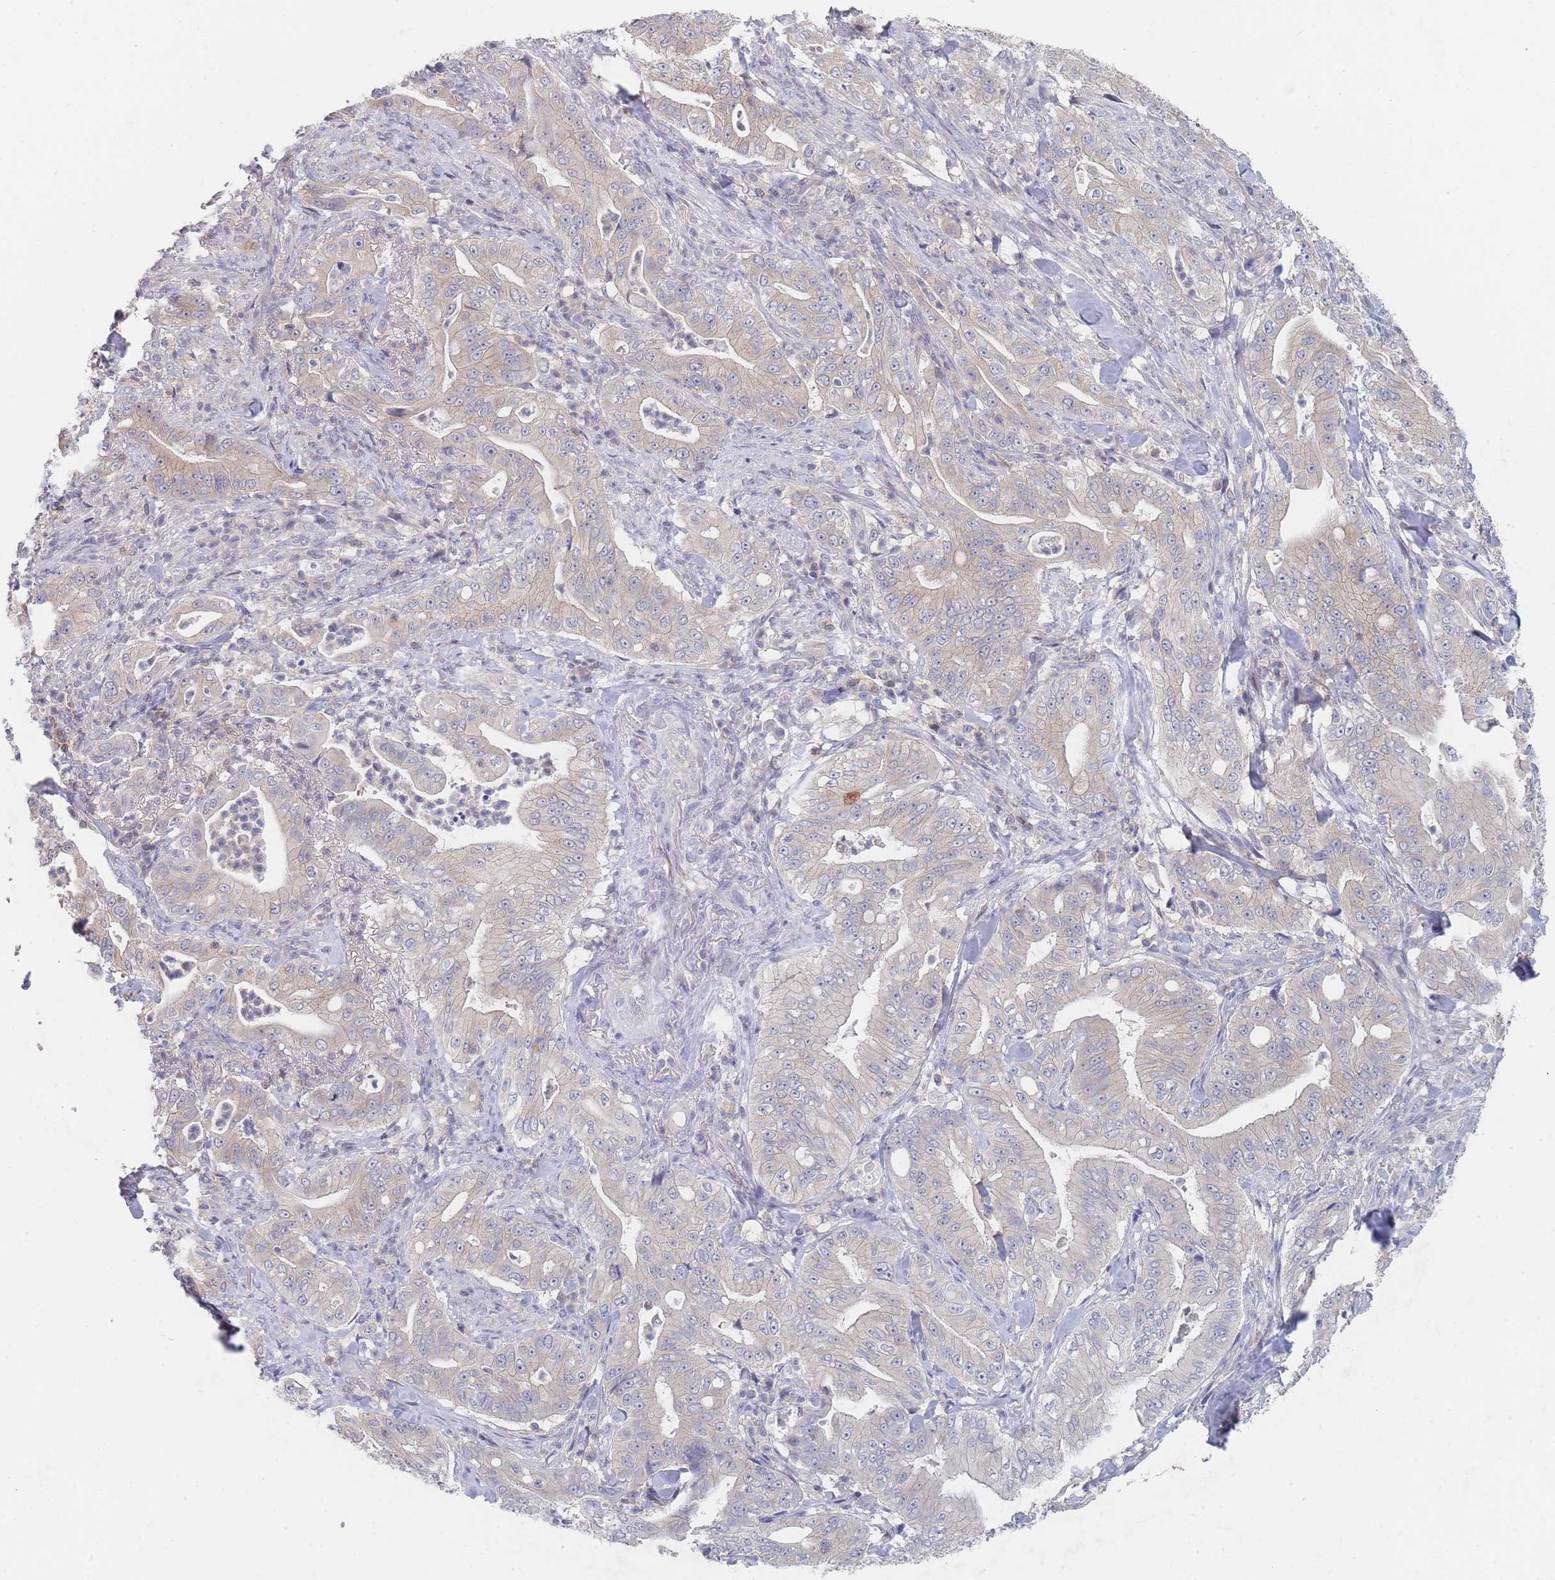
{"staining": {"intensity": "negative", "quantity": "none", "location": "none"}, "tissue": "pancreatic cancer", "cell_type": "Tumor cells", "image_type": "cancer", "snomed": [{"axis": "morphology", "description": "Adenocarcinoma, NOS"}, {"axis": "topography", "description": "Pancreas"}], "caption": "DAB immunohistochemical staining of human adenocarcinoma (pancreatic) demonstrates no significant staining in tumor cells.", "gene": "PPP6C", "patient": {"sex": "male", "age": 71}}